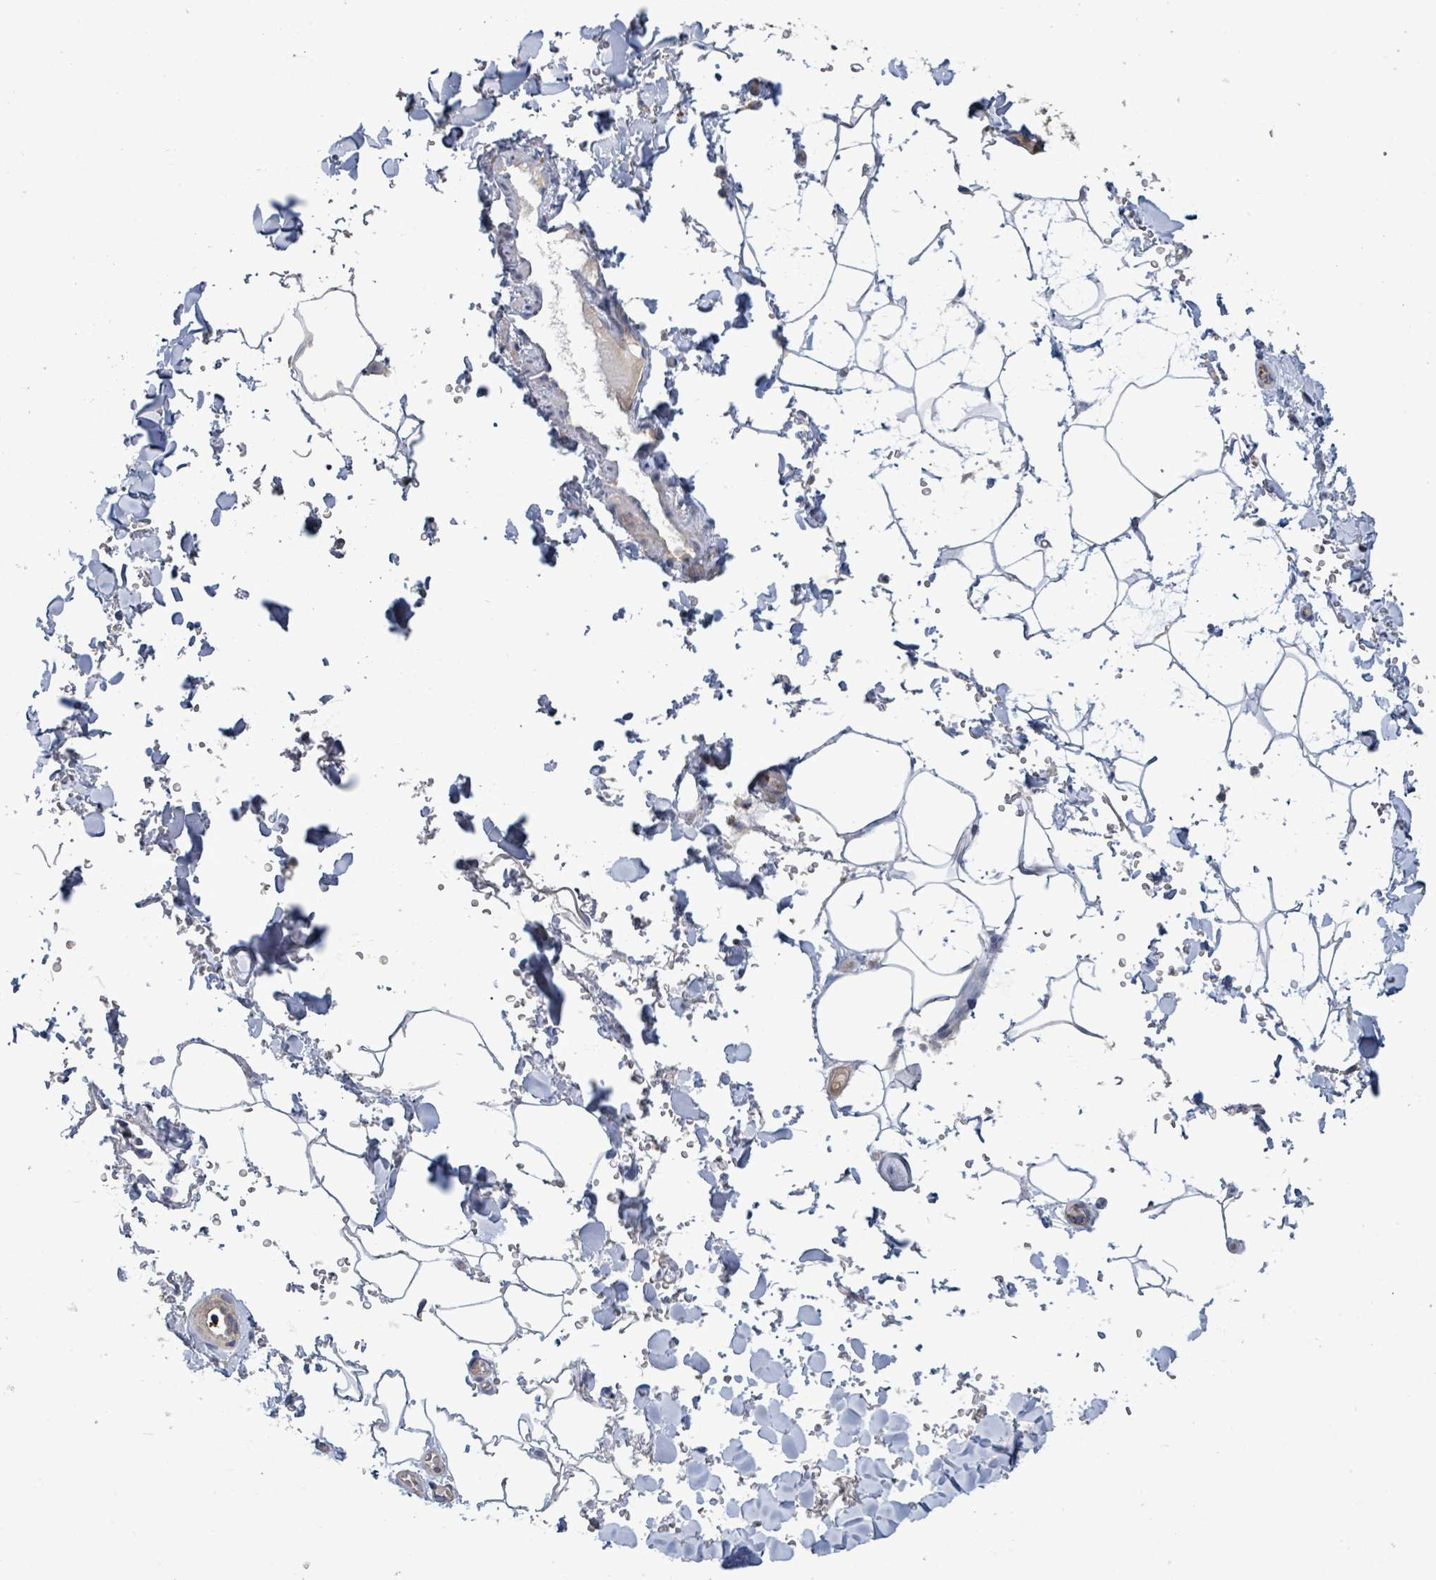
{"staining": {"intensity": "negative", "quantity": "none", "location": "none"}, "tissue": "adipose tissue", "cell_type": "Adipocytes", "image_type": "normal", "snomed": [{"axis": "morphology", "description": "Normal tissue, NOS"}, {"axis": "topography", "description": "Rectum"}, {"axis": "topography", "description": "Peripheral nerve tissue"}], "caption": "Image shows no protein expression in adipocytes of unremarkable adipose tissue. (IHC, brightfield microscopy, high magnification).", "gene": "PLAAT1", "patient": {"sex": "female", "age": 69}}